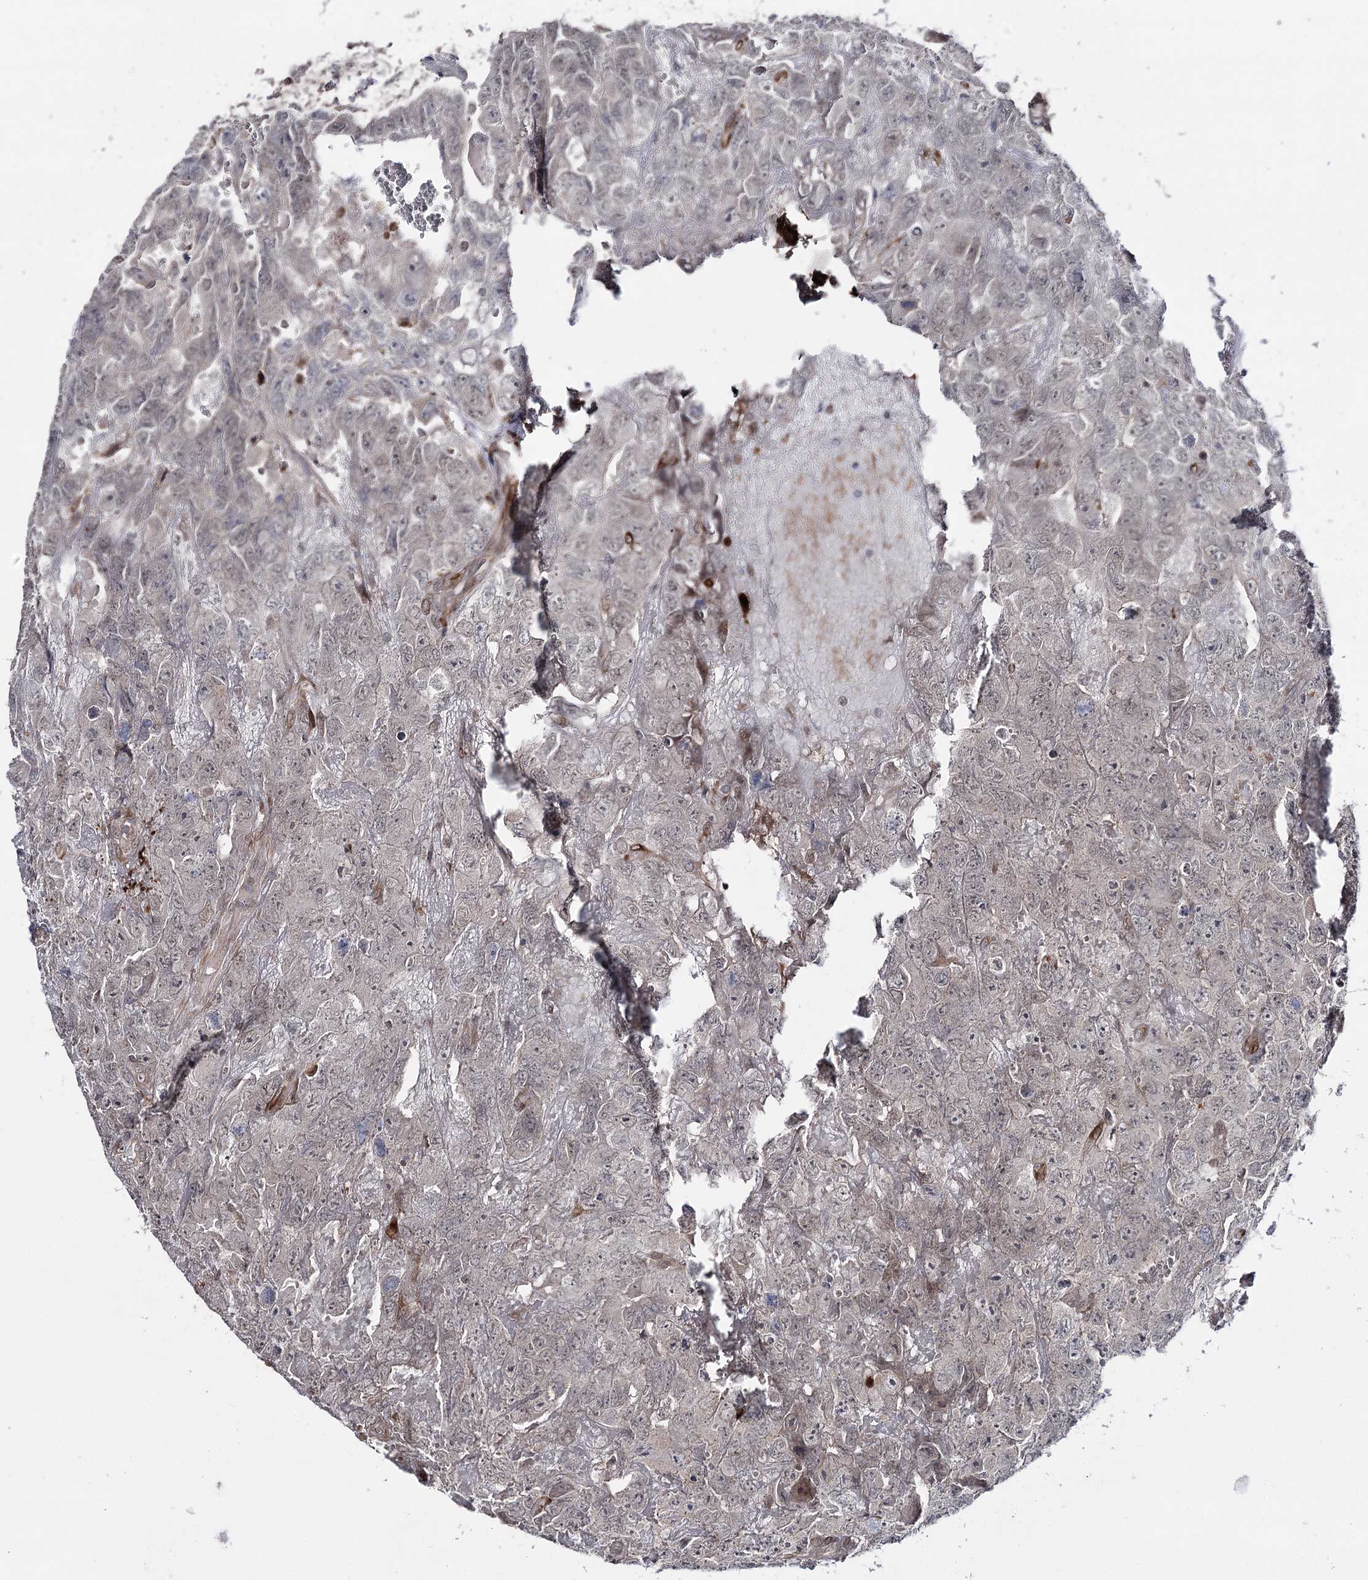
{"staining": {"intensity": "negative", "quantity": "none", "location": "none"}, "tissue": "testis cancer", "cell_type": "Tumor cells", "image_type": "cancer", "snomed": [{"axis": "morphology", "description": "Carcinoma, Embryonal, NOS"}, {"axis": "topography", "description": "Testis"}], "caption": "Immunohistochemistry (IHC) micrograph of human embryonal carcinoma (testis) stained for a protein (brown), which demonstrates no staining in tumor cells.", "gene": "HSD11B2", "patient": {"sex": "male", "age": 45}}